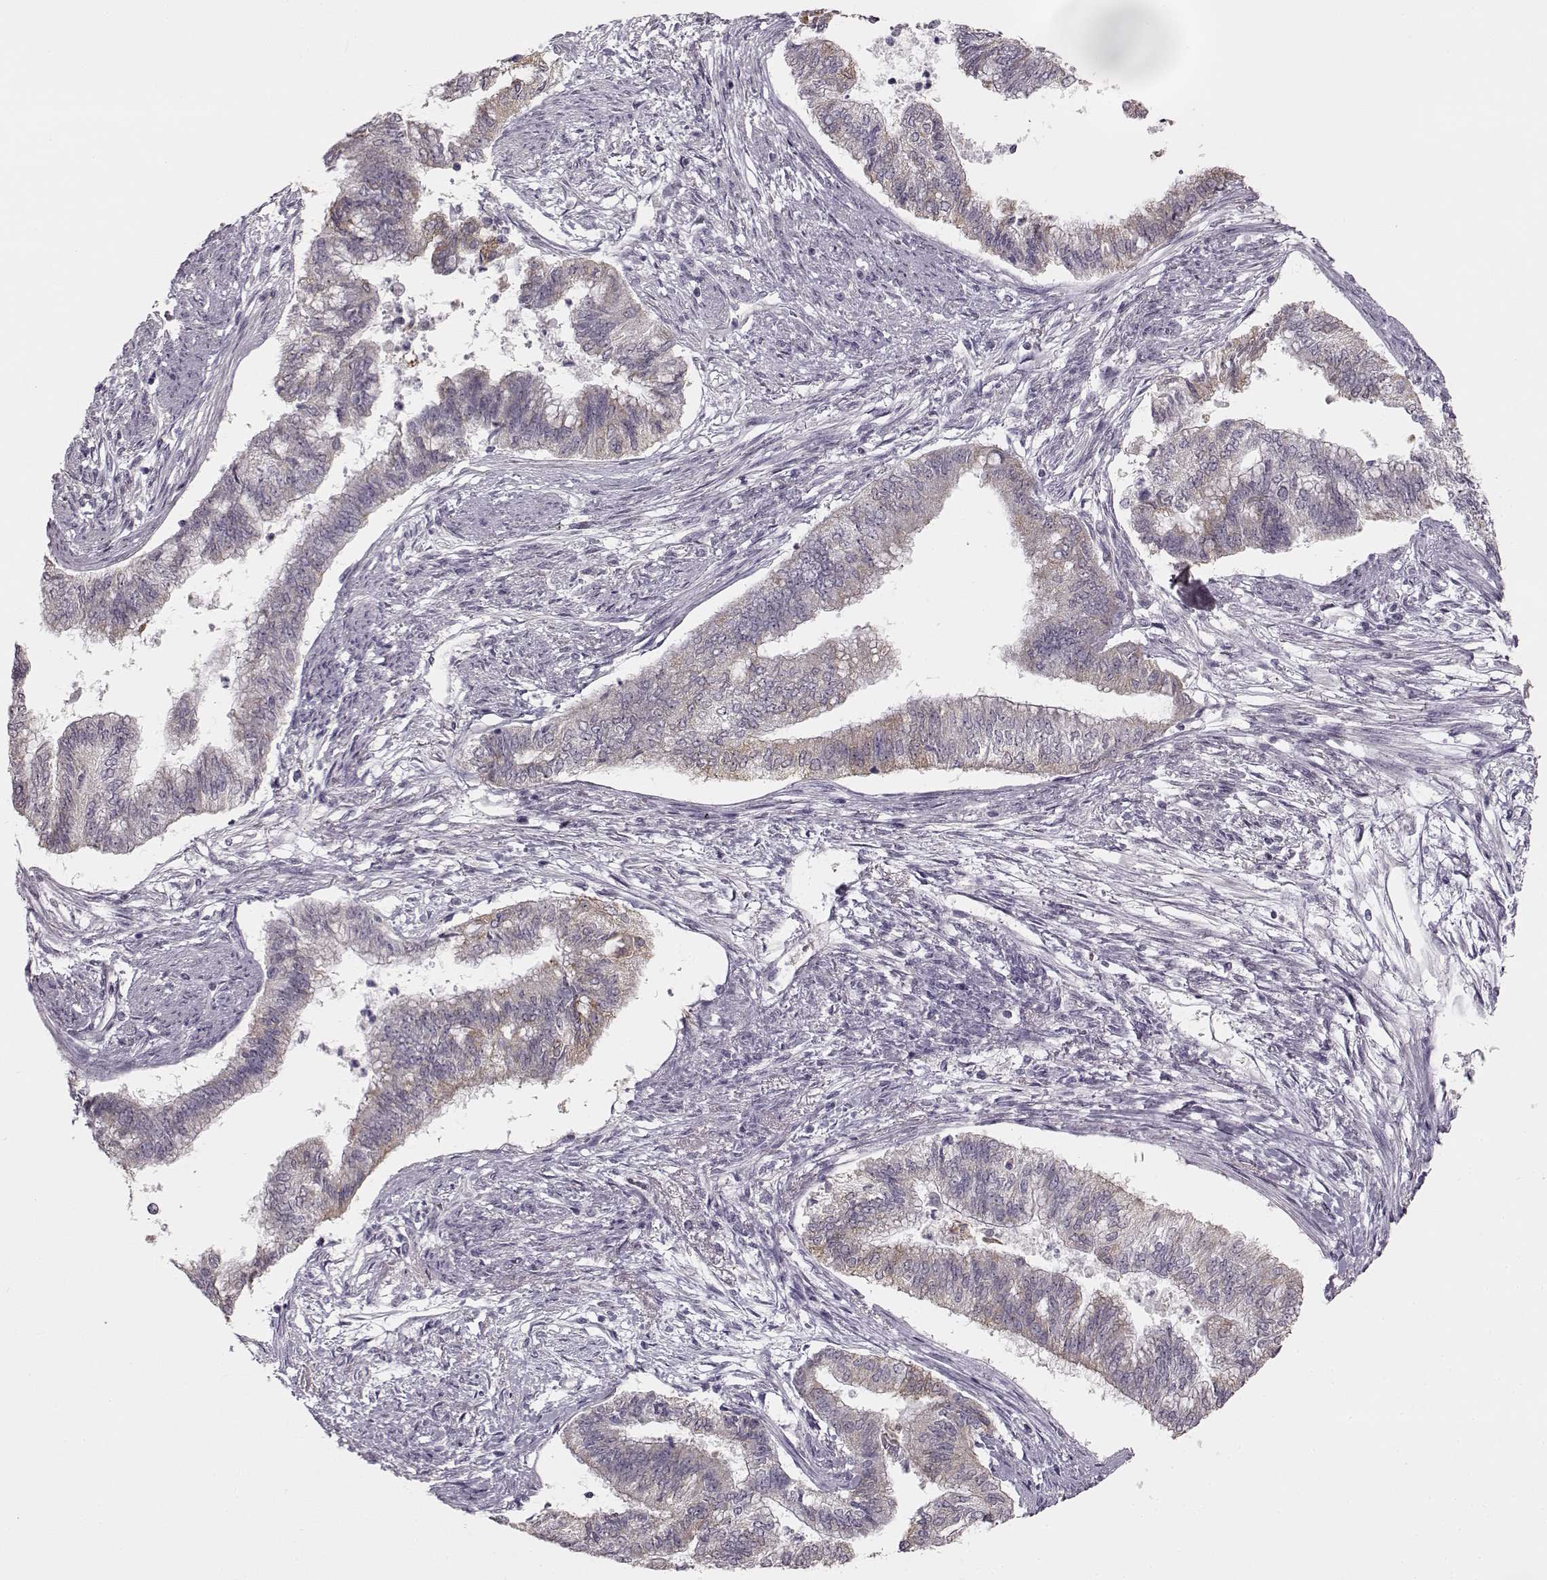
{"staining": {"intensity": "weak", "quantity": "25%-75%", "location": "cytoplasmic/membranous"}, "tissue": "endometrial cancer", "cell_type": "Tumor cells", "image_type": "cancer", "snomed": [{"axis": "morphology", "description": "Adenocarcinoma, NOS"}, {"axis": "topography", "description": "Endometrium"}], "caption": "Weak cytoplasmic/membranous staining for a protein is identified in approximately 25%-75% of tumor cells of endometrial adenocarcinoma using IHC.", "gene": "MAP6D1", "patient": {"sex": "female", "age": 65}}